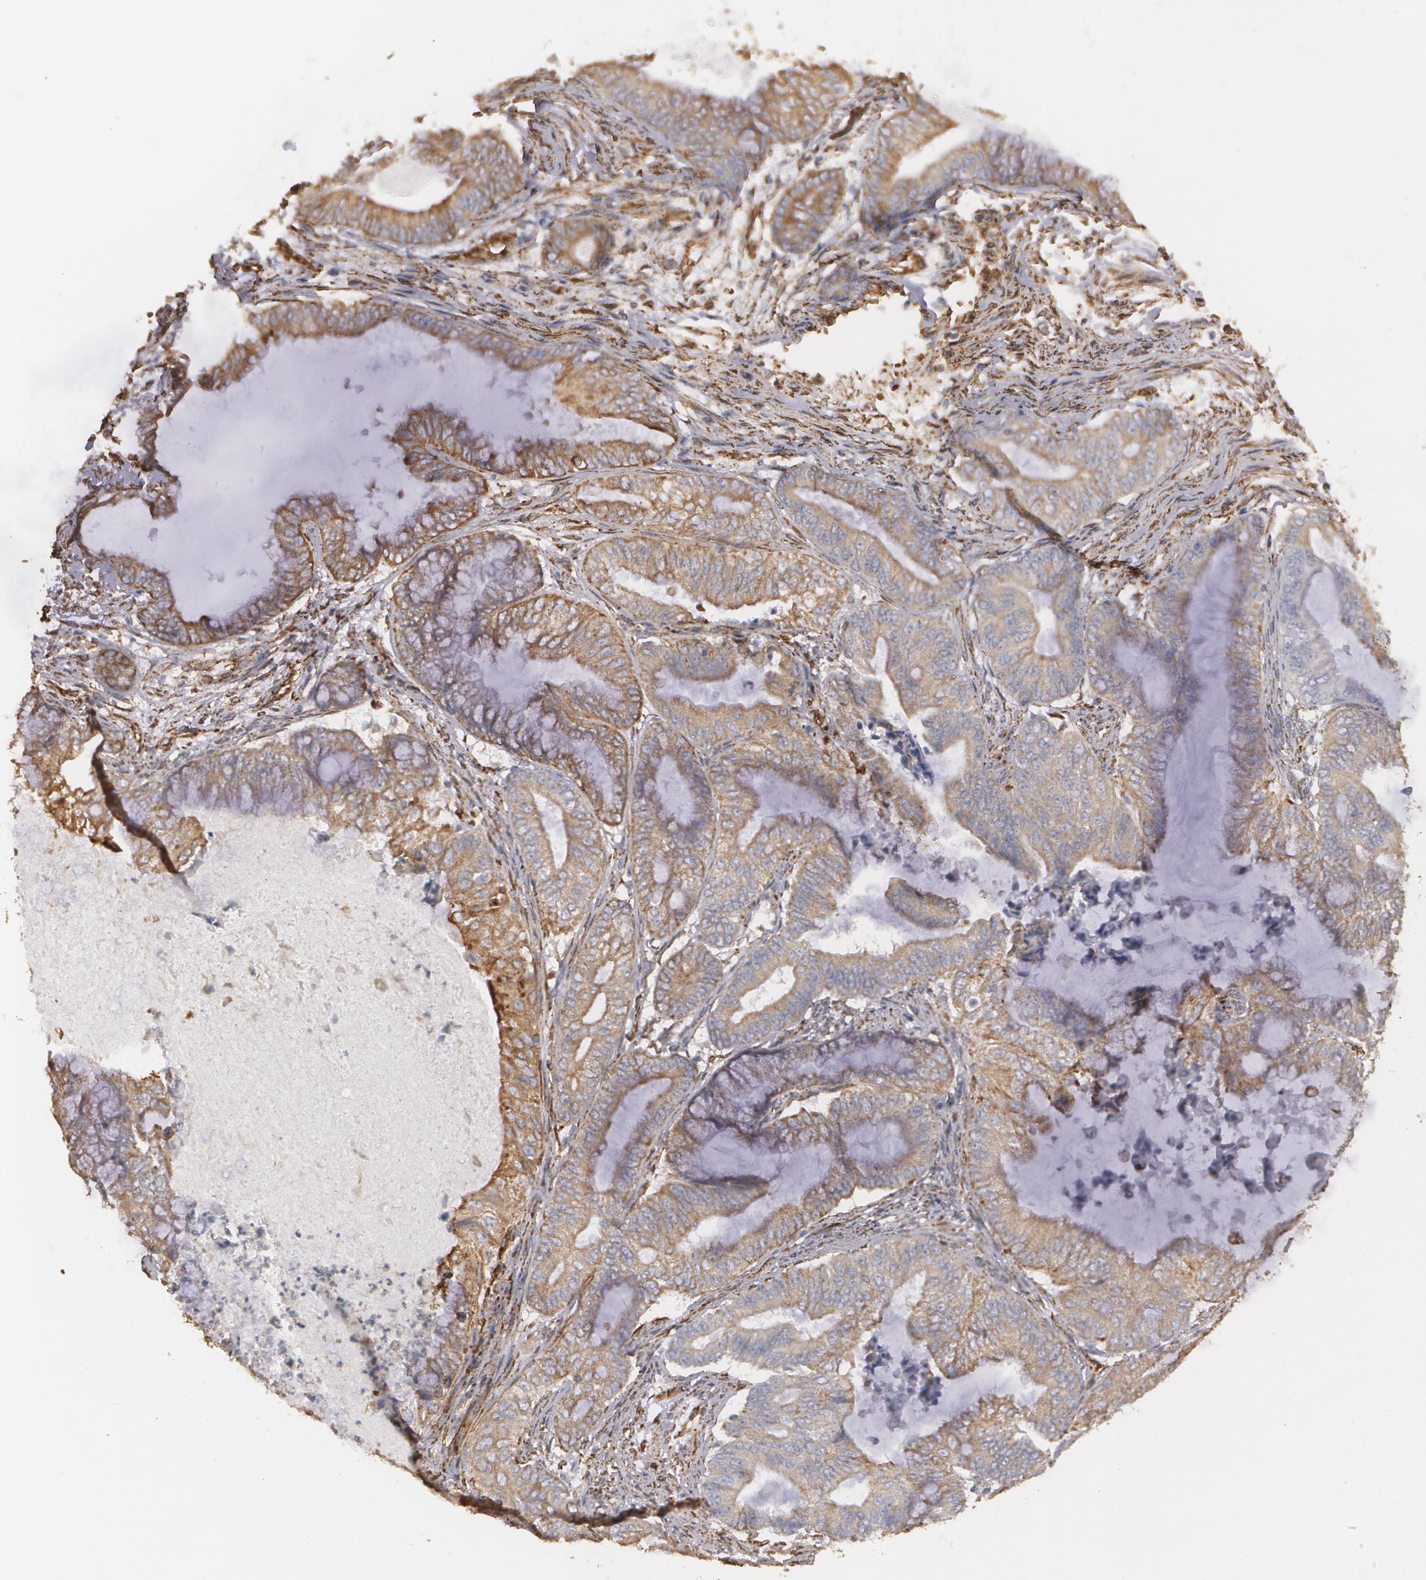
{"staining": {"intensity": "weak", "quantity": ">75%", "location": "cytoplasmic/membranous"}, "tissue": "endometrial cancer", "cell_type": "Tumor cells", "image_type": "cancer", "snomed": [{"axis": "morphology", "description": "Adenocarcinoma, NOS"}, {"axis": "topography", "description": "Endometrium"}], "caption": "Weak cytoplasmic/membranous positivity is identified in about >75% of tumor cells in endometrial adenocarcinoma.", "gene": "CYB5R3", "patient": {"sex": "female", "age": 63}}